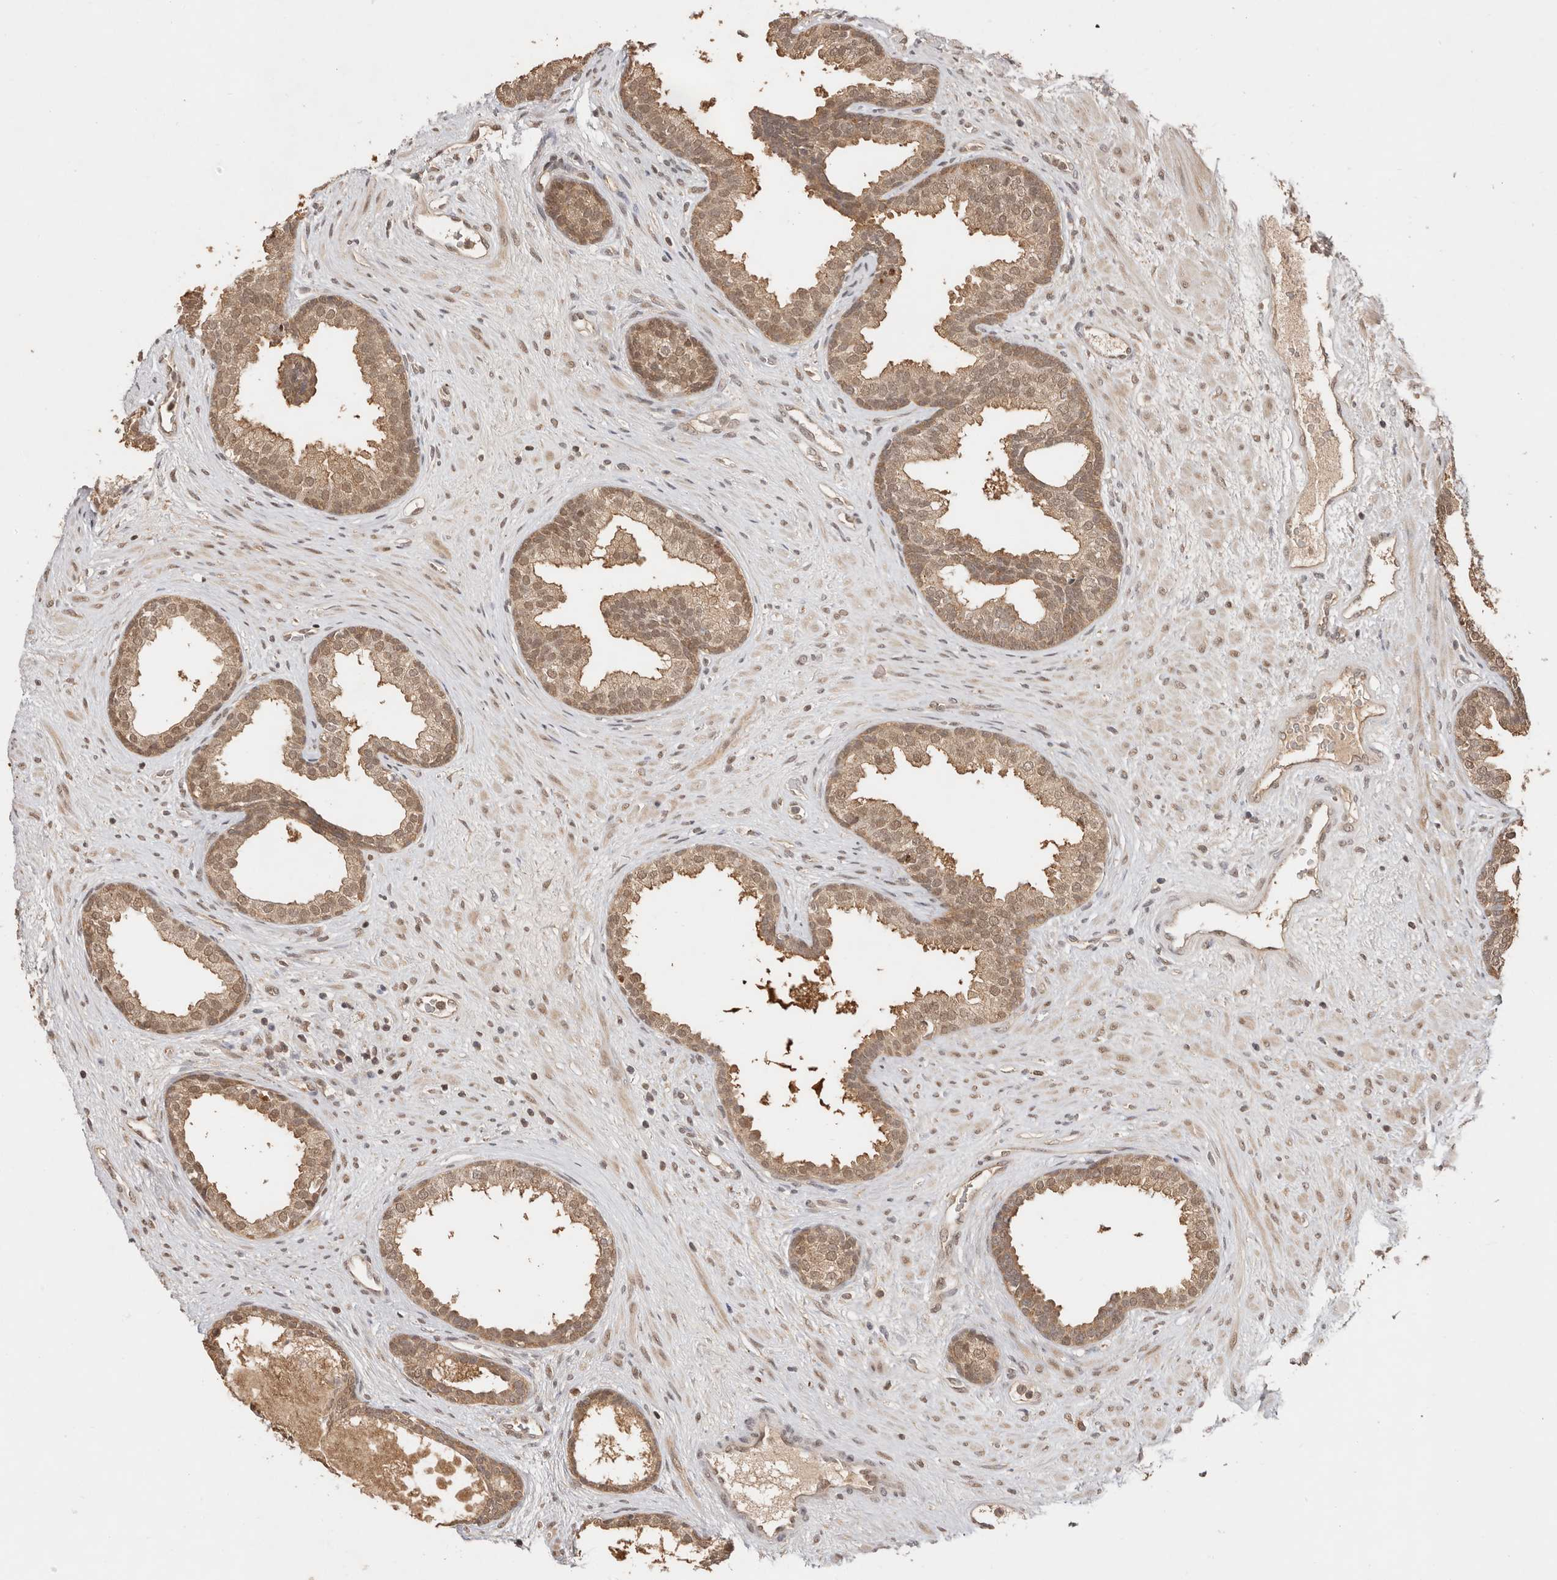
{"staining": {"intensity": "moderate", "quantity": ">75%", "location": "cytoplasmic/membranous,nuclear"}, "tissue": "prostate", "cell_type": "Glandular cells", "image_type": "normal", "snomed": [{"axis": "morphology", "description": "Normal tissue, NOS"}, {"axis": "topography", "description": "Prostate"}], "caption": "A histopathology image of prostate stained for a protein demonstrates moderate cytoplasmic/membranous,nuclear brown staining in glandular cells. The protein is shown in brown color, while the nuclei are stained blue.", "gene": "PSMA5", "patient": {"sex": "male", "age": 76}}